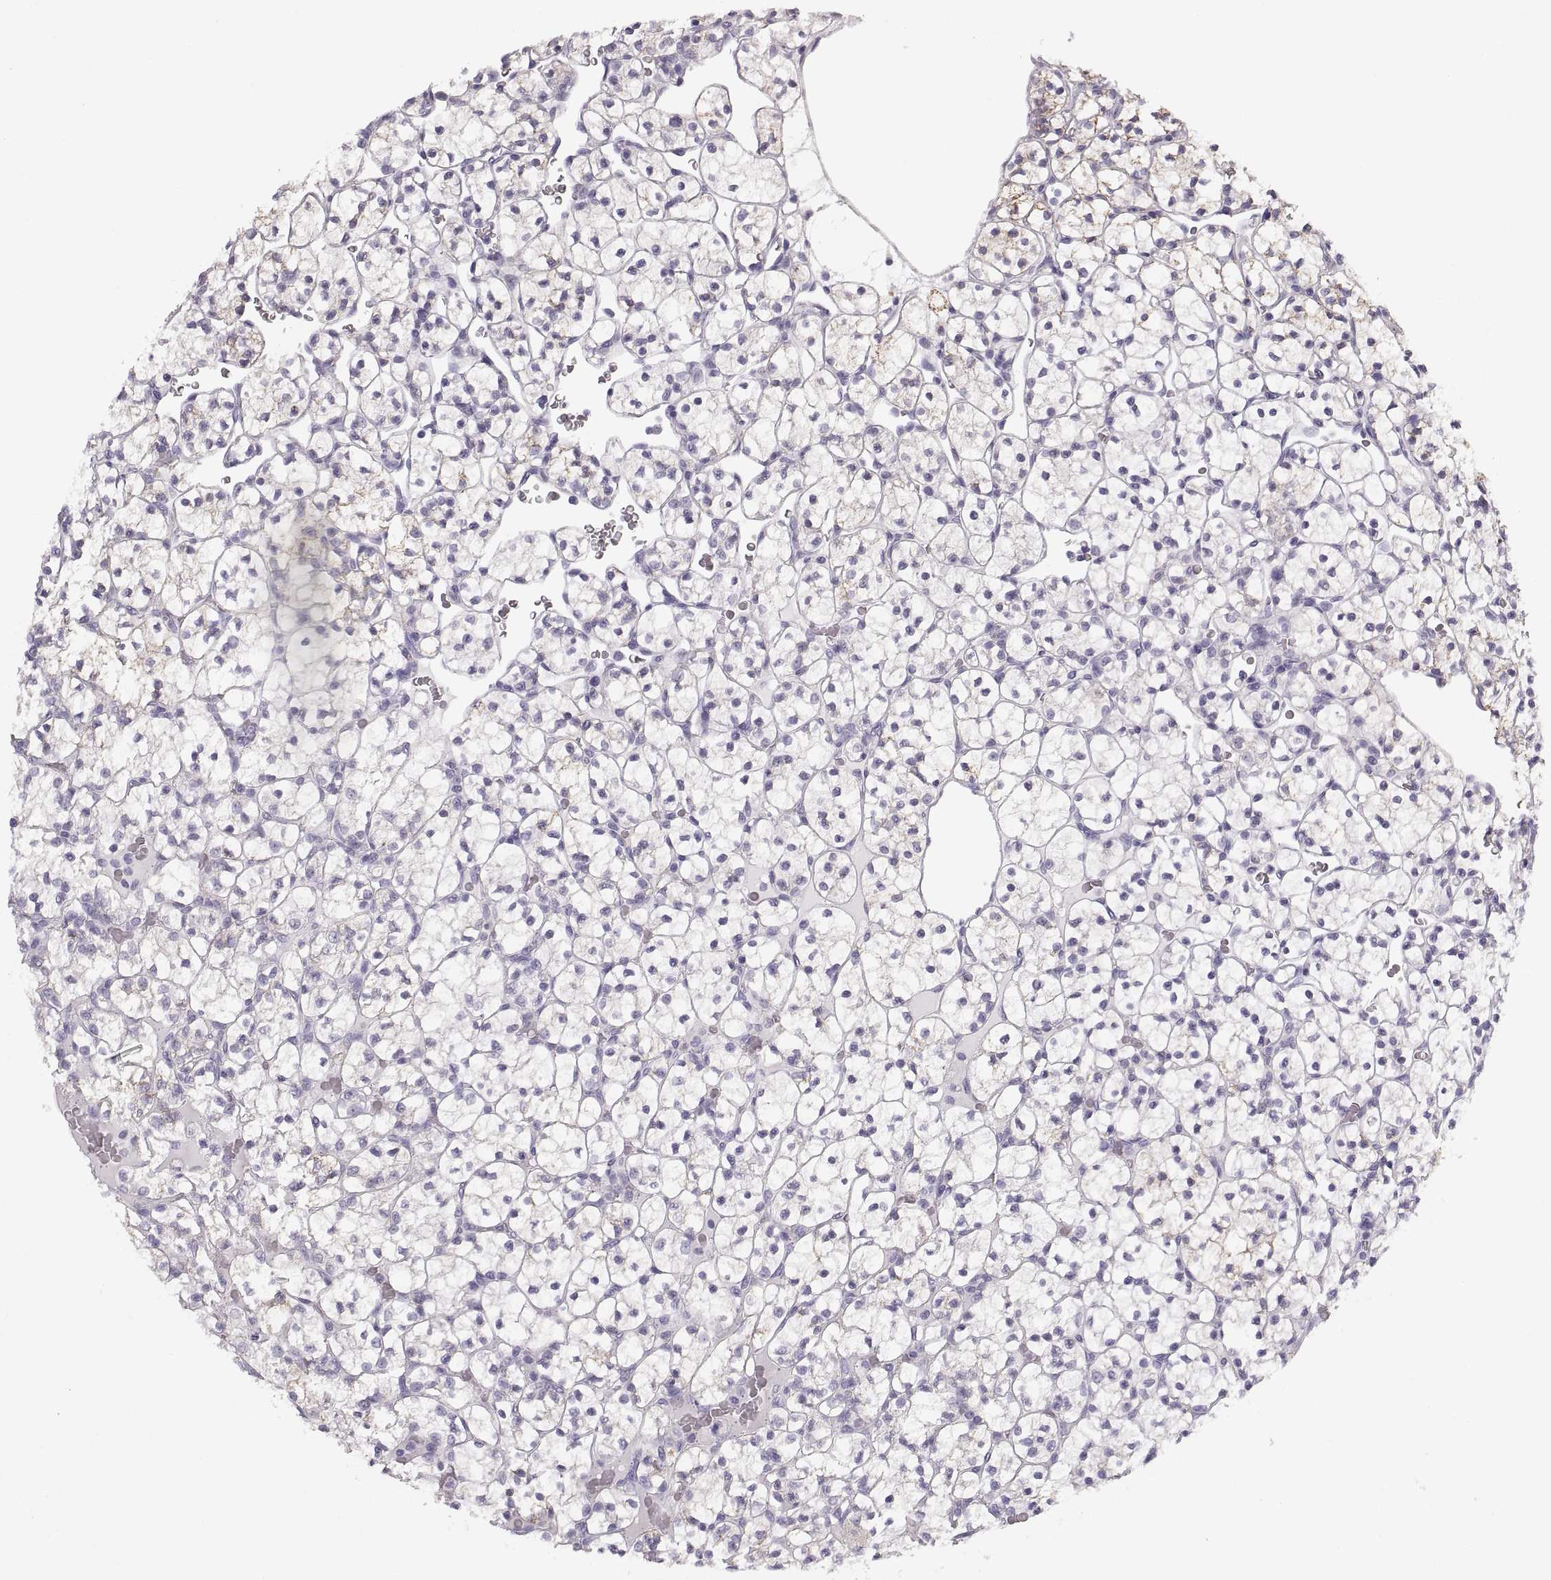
{"staining": {"intensity": "moderate", "quantity": "<25%", "location": "cytoplasmic/membranous"}, "tissue": "renal cancer", "cell_type": "Tumor cells", "image_type": "cancer", "snomed": [{"axis": "morphology", "description": "Adenocarcinoma, NOS"}, {"axis": "topography", "description": "Kidney"}], "caption": "Protein analysis of renal adenocarcinoma tissue reveals moderate cytoplasmic/membranous positivity in approximately <25% of tumor cells.", "gene": "COL9A3", "patient": {"sex": "female", "age": 89}}